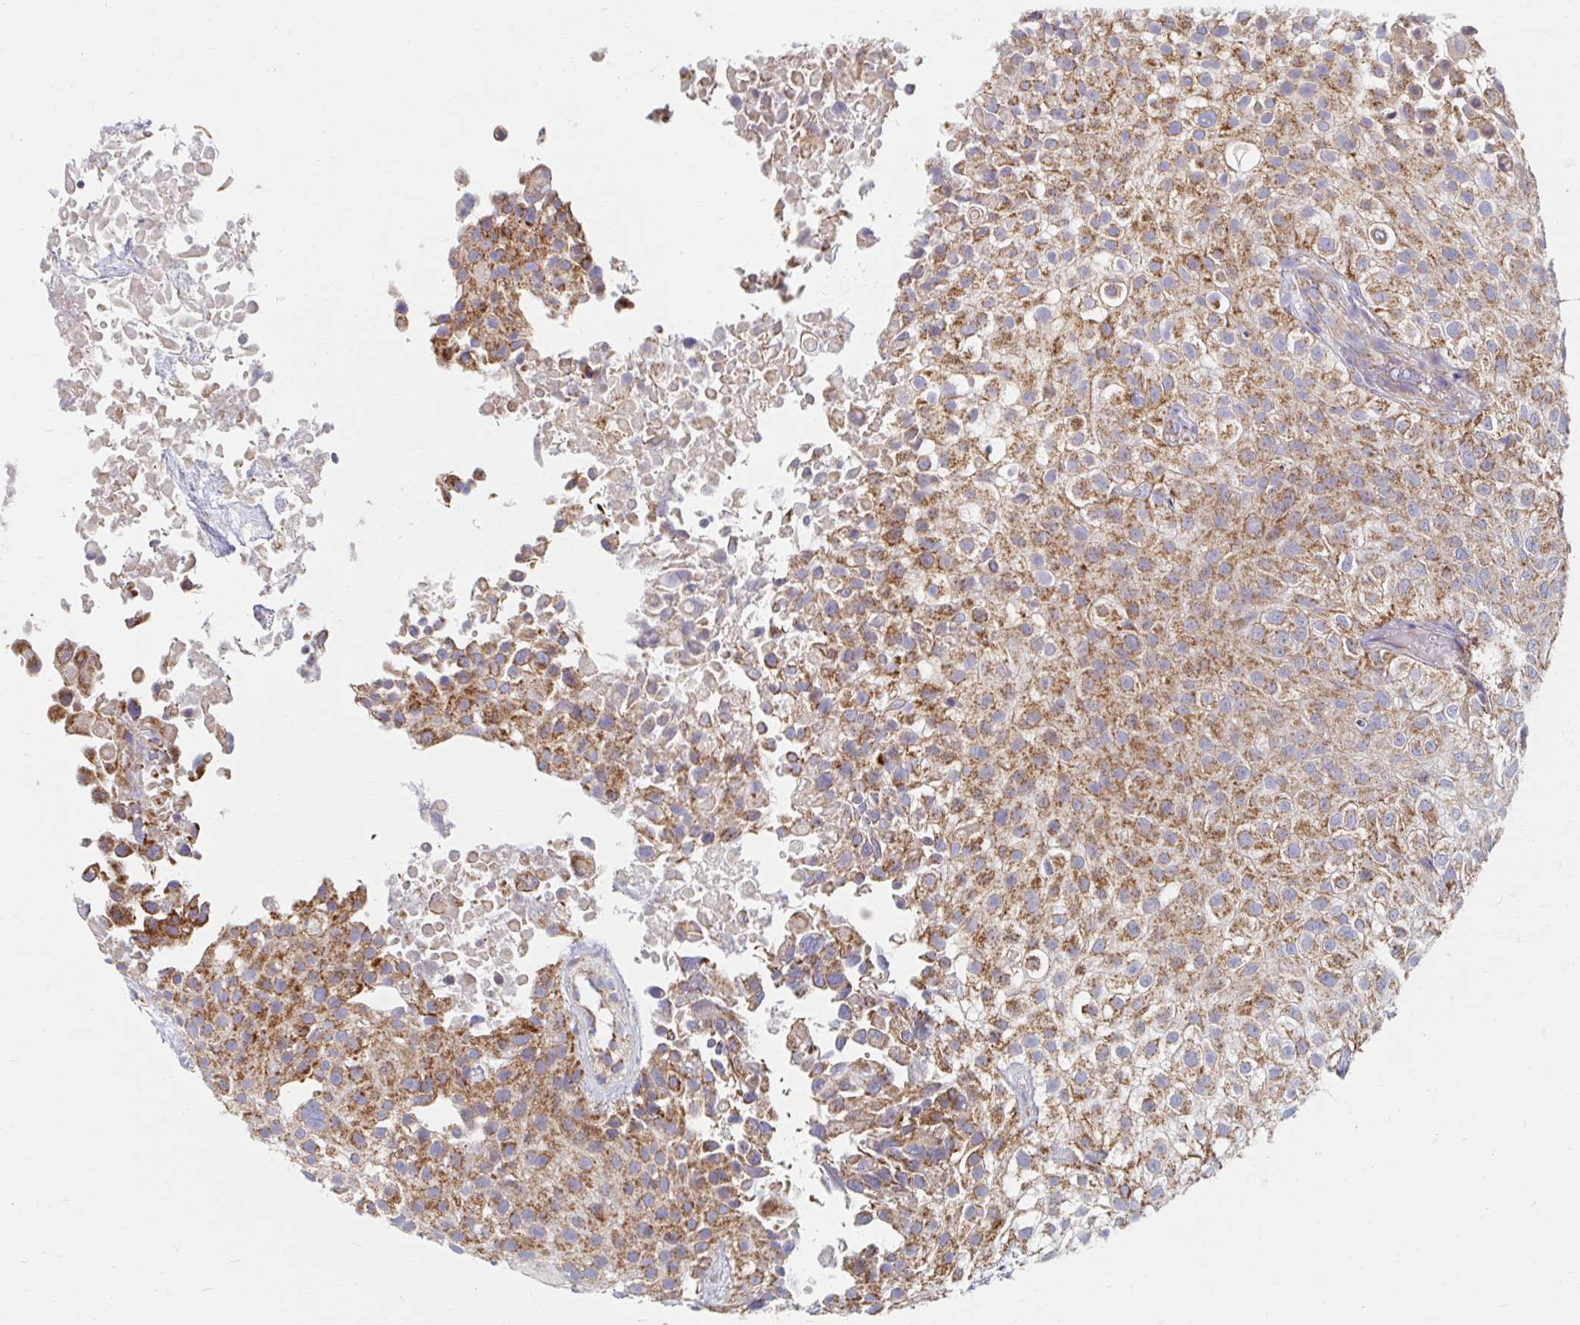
{"staining": {"intensity": "strong", "quantity": ">75%", "location": "cytoplasmic/membranous"}, "tissue": "urothelial cancer", "cell_type": "Tumor cells", "image_type": "cancer", "snomed": [{"axis": "morphology", "description": "Urothelial carcinoma, High grade"}, {"axis": "topography", "description": "Urinary bladder"}], "caption": "There is high levels of strong cytoplasmic/membranous expression in tumor cells of urothelial carcinoma (high-grade), as demonstrated by immunohistochemical staining (brown color).", "gene": "MAVS", "patient": {"sex": "male", "age": 56}}